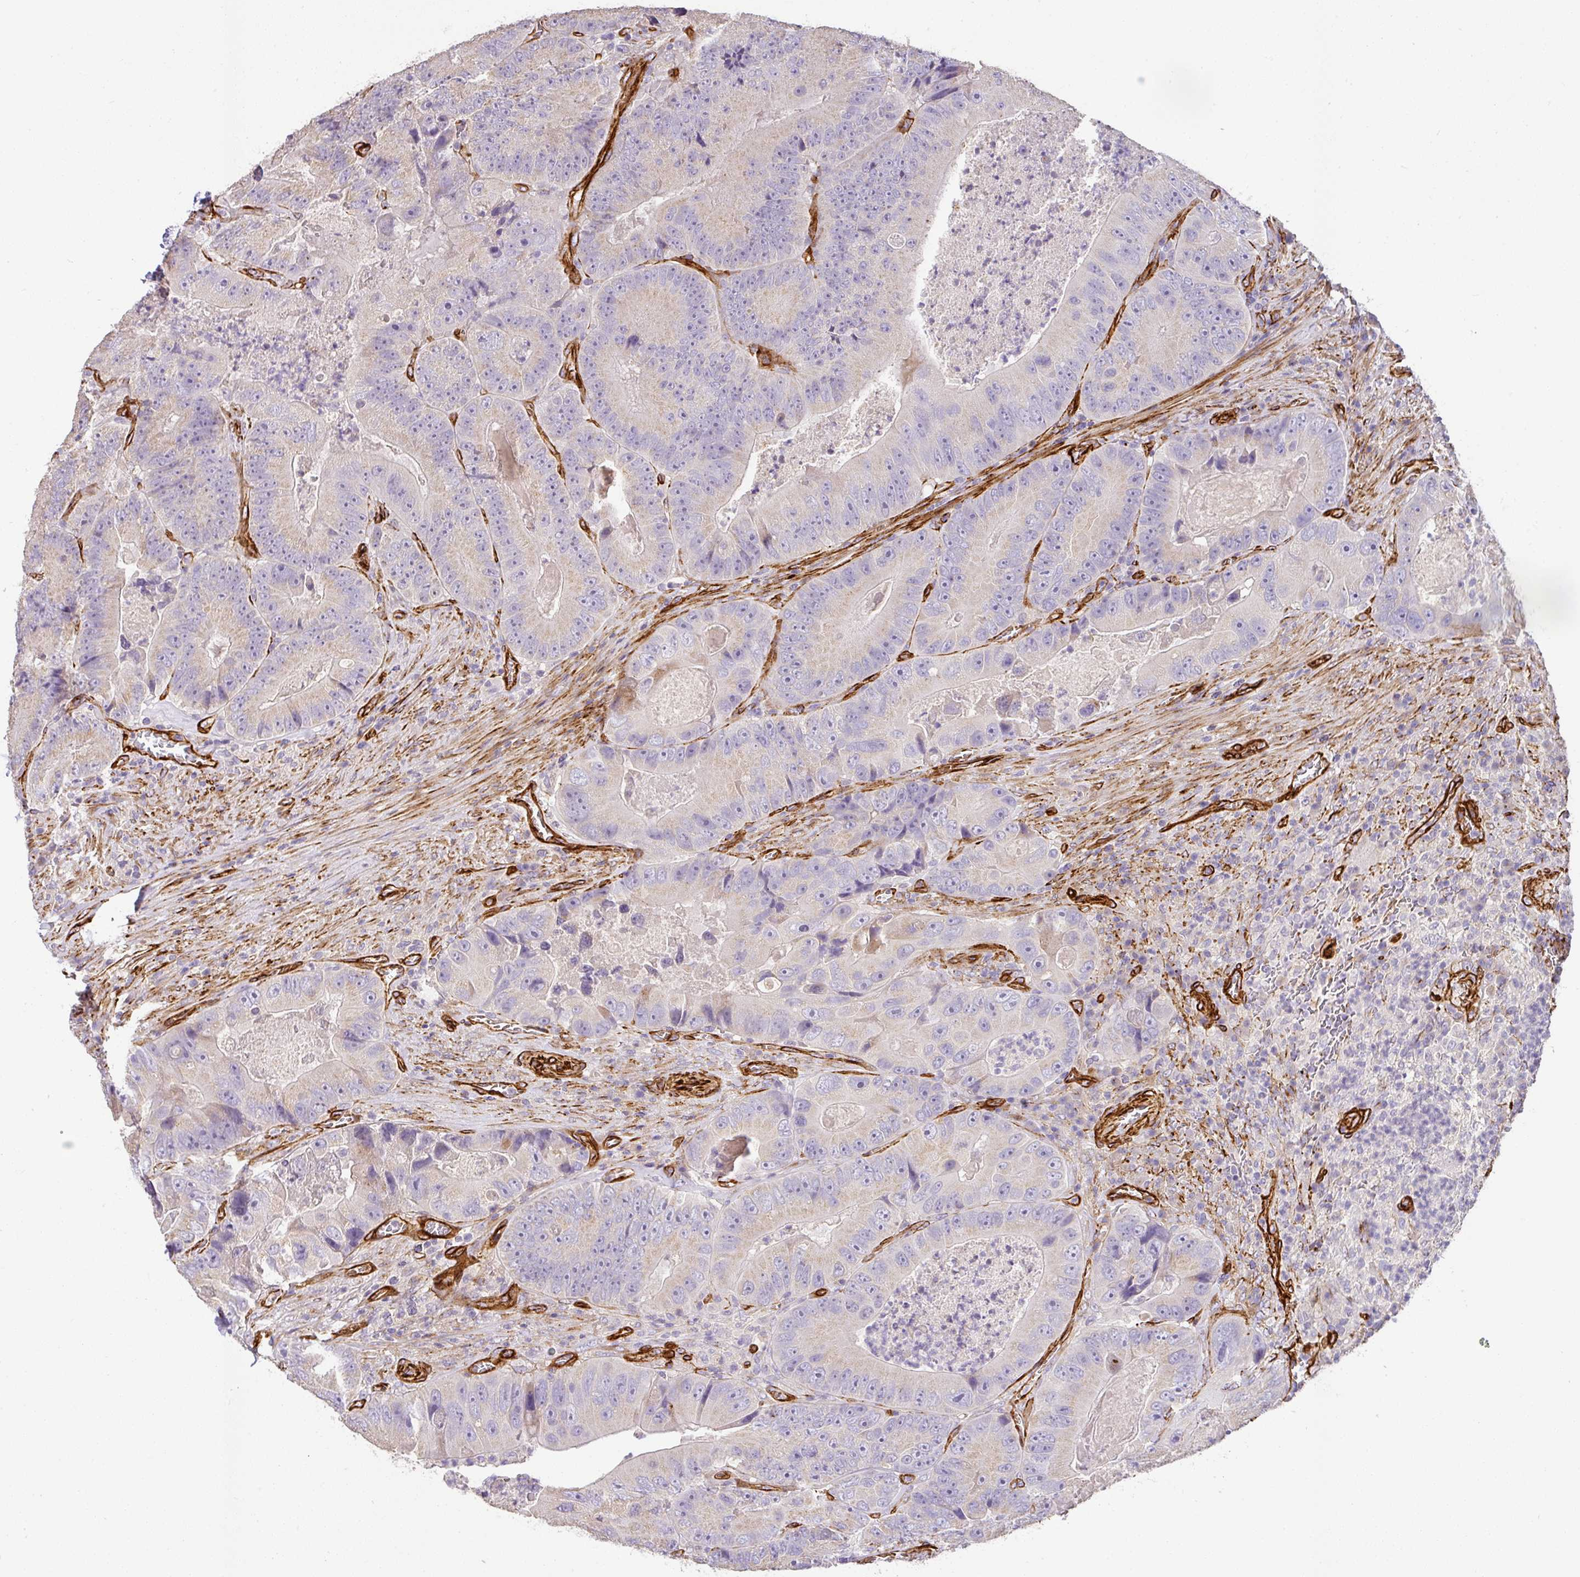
{"staining": {"intensity": "negative", "quantity": "none", "location": "none"}, "tissue": "colorectal cancer", "cell_type": "Tumor cells", "image_type": "cancer", "snomed": [{"axis": "morphology", "description": "Adenocarcinoma, NOS"}, {"axis": "topography", "description": "Colon"}], "caption": "An image of colorectal cancer (adenocarcinoma) stained for a protein demonstrates no brown staining in tumor cells.", "gene": "SLC25A17", "patient": {"sex": "female", "age": 86}}